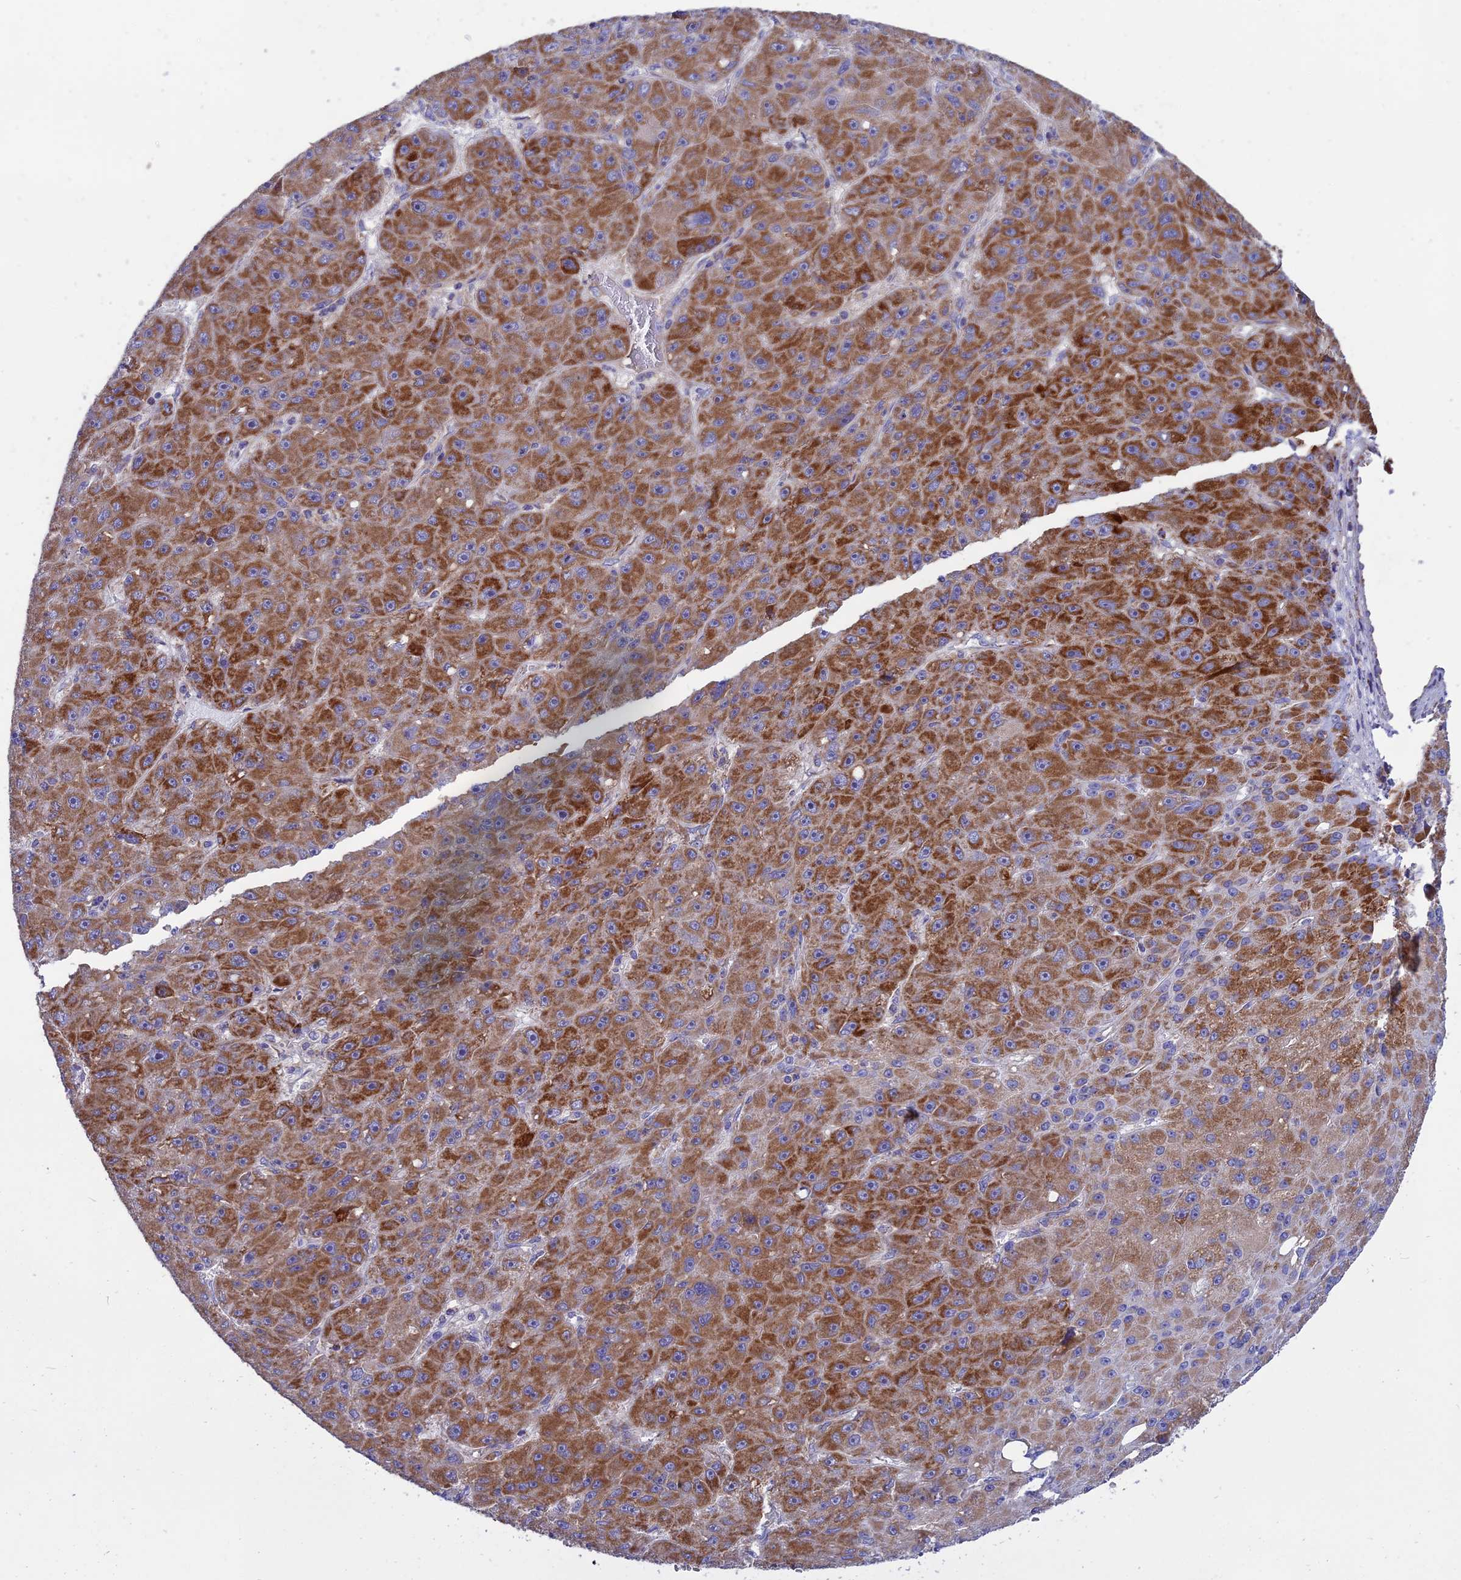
{"staining": {"intensity": "strong", "quantity": ">75%", "location": "cytoplasmic/membranous"}, "tissue": "liver cancer", "cell_type": "Tumor cells", "image_type": "cancer", "snomed": [{"axis": "morphology", "description": "Carcinoma, Hepatocellular, NOS"}, {"axis": "topography", "description": "Liver"}], "caption": "Immunohistochemical staining of liver cancer shows strong cytoplasmic/membranous protein expression in about >75% of tumor cells.", "gene": "MRPS34", "patient": {"sex": "male", "age": 67}}